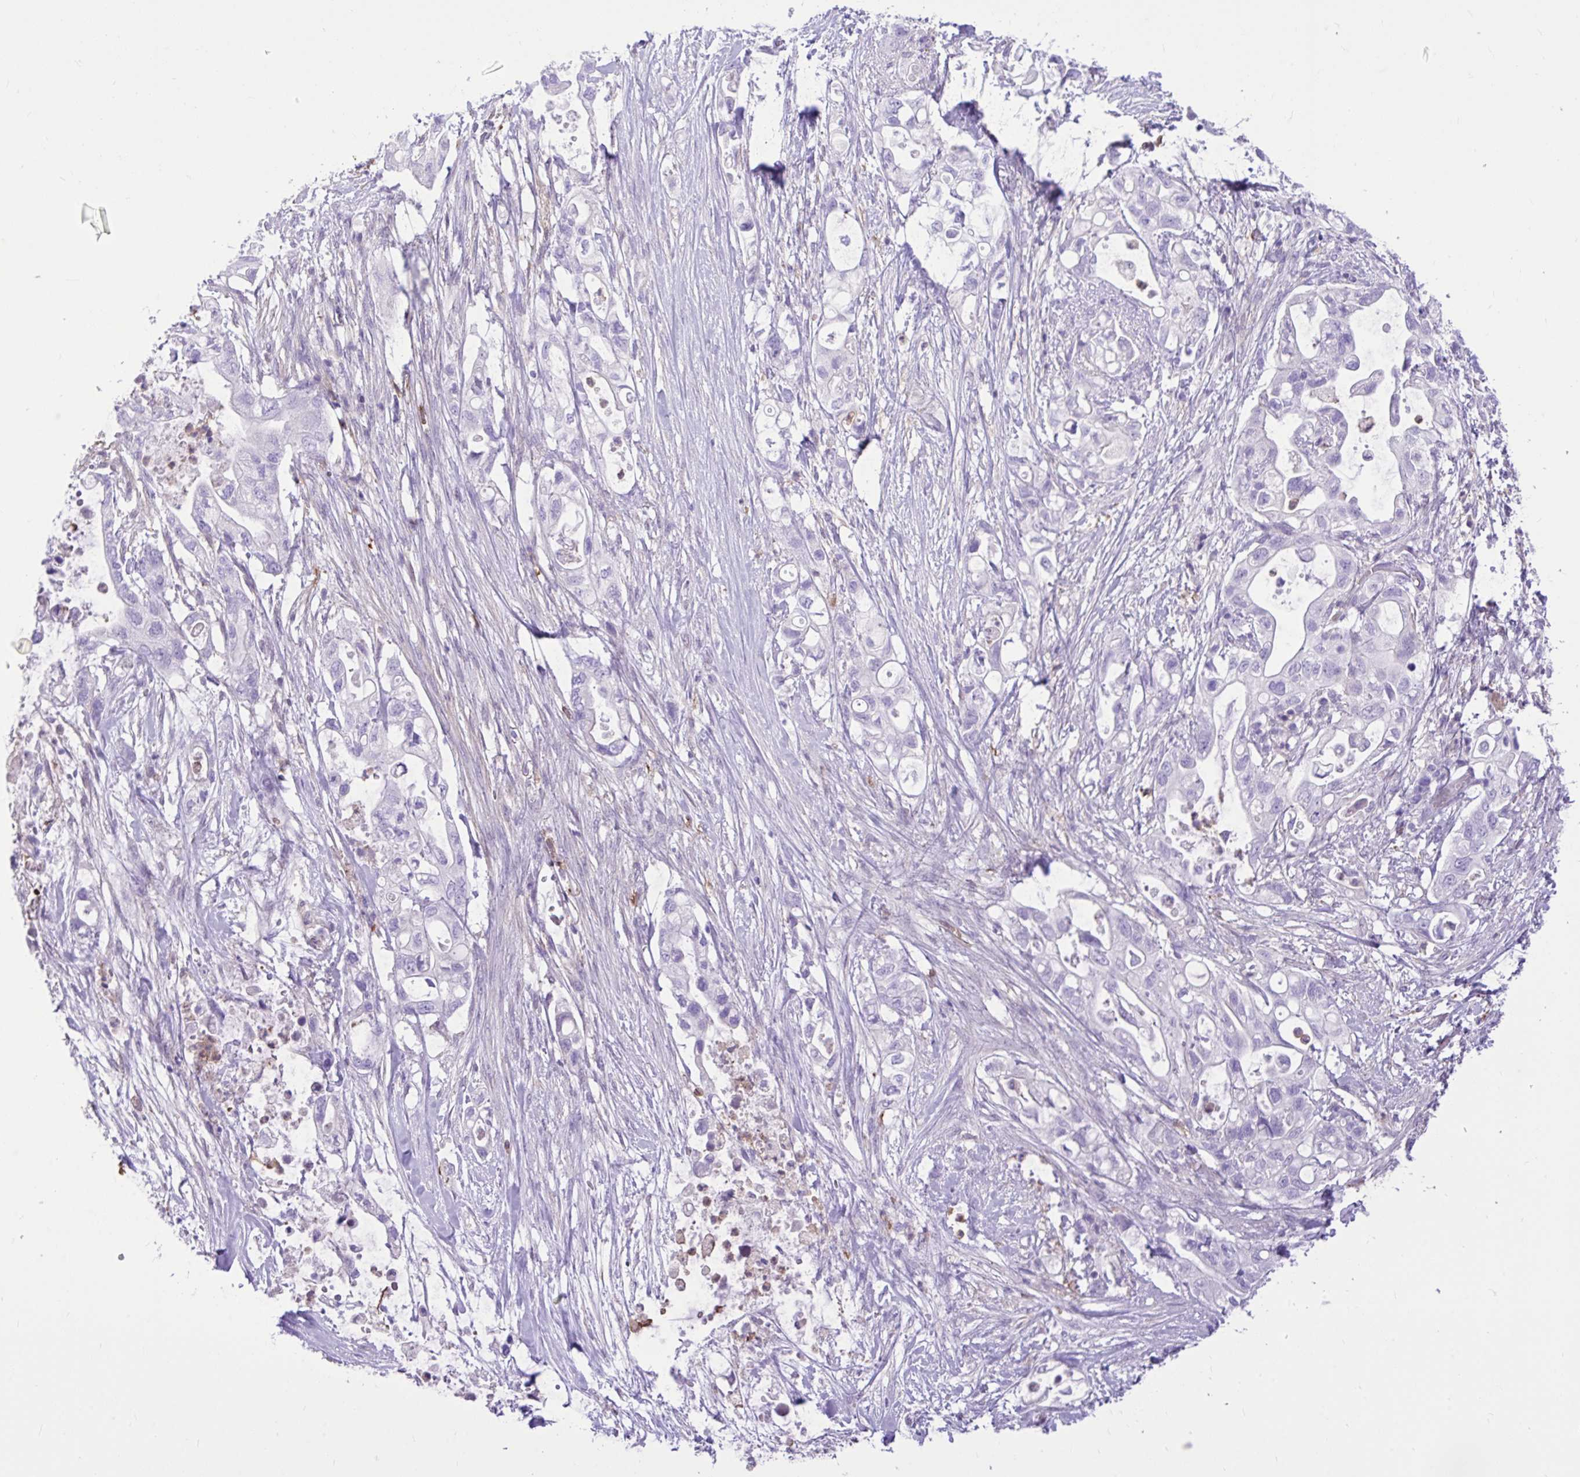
{"staining": {"intensity": "negative", "quantity": "none", "location": "none"}, "tissue": "pancreatic cancer", "cell_type": "Tumor cells", "image_type": "cancer", "snomed": [{"axis": "morphology", "description": "Adenocarcinoma, NOS"}, {"axis": "topography", "description": "Pancreas"}], "caption": "The histopathology image exhibits no staining of tumor cells in pancreatic cancer.", "gene": "TLR7", "patient": {"sex": "female", "age": 72}}